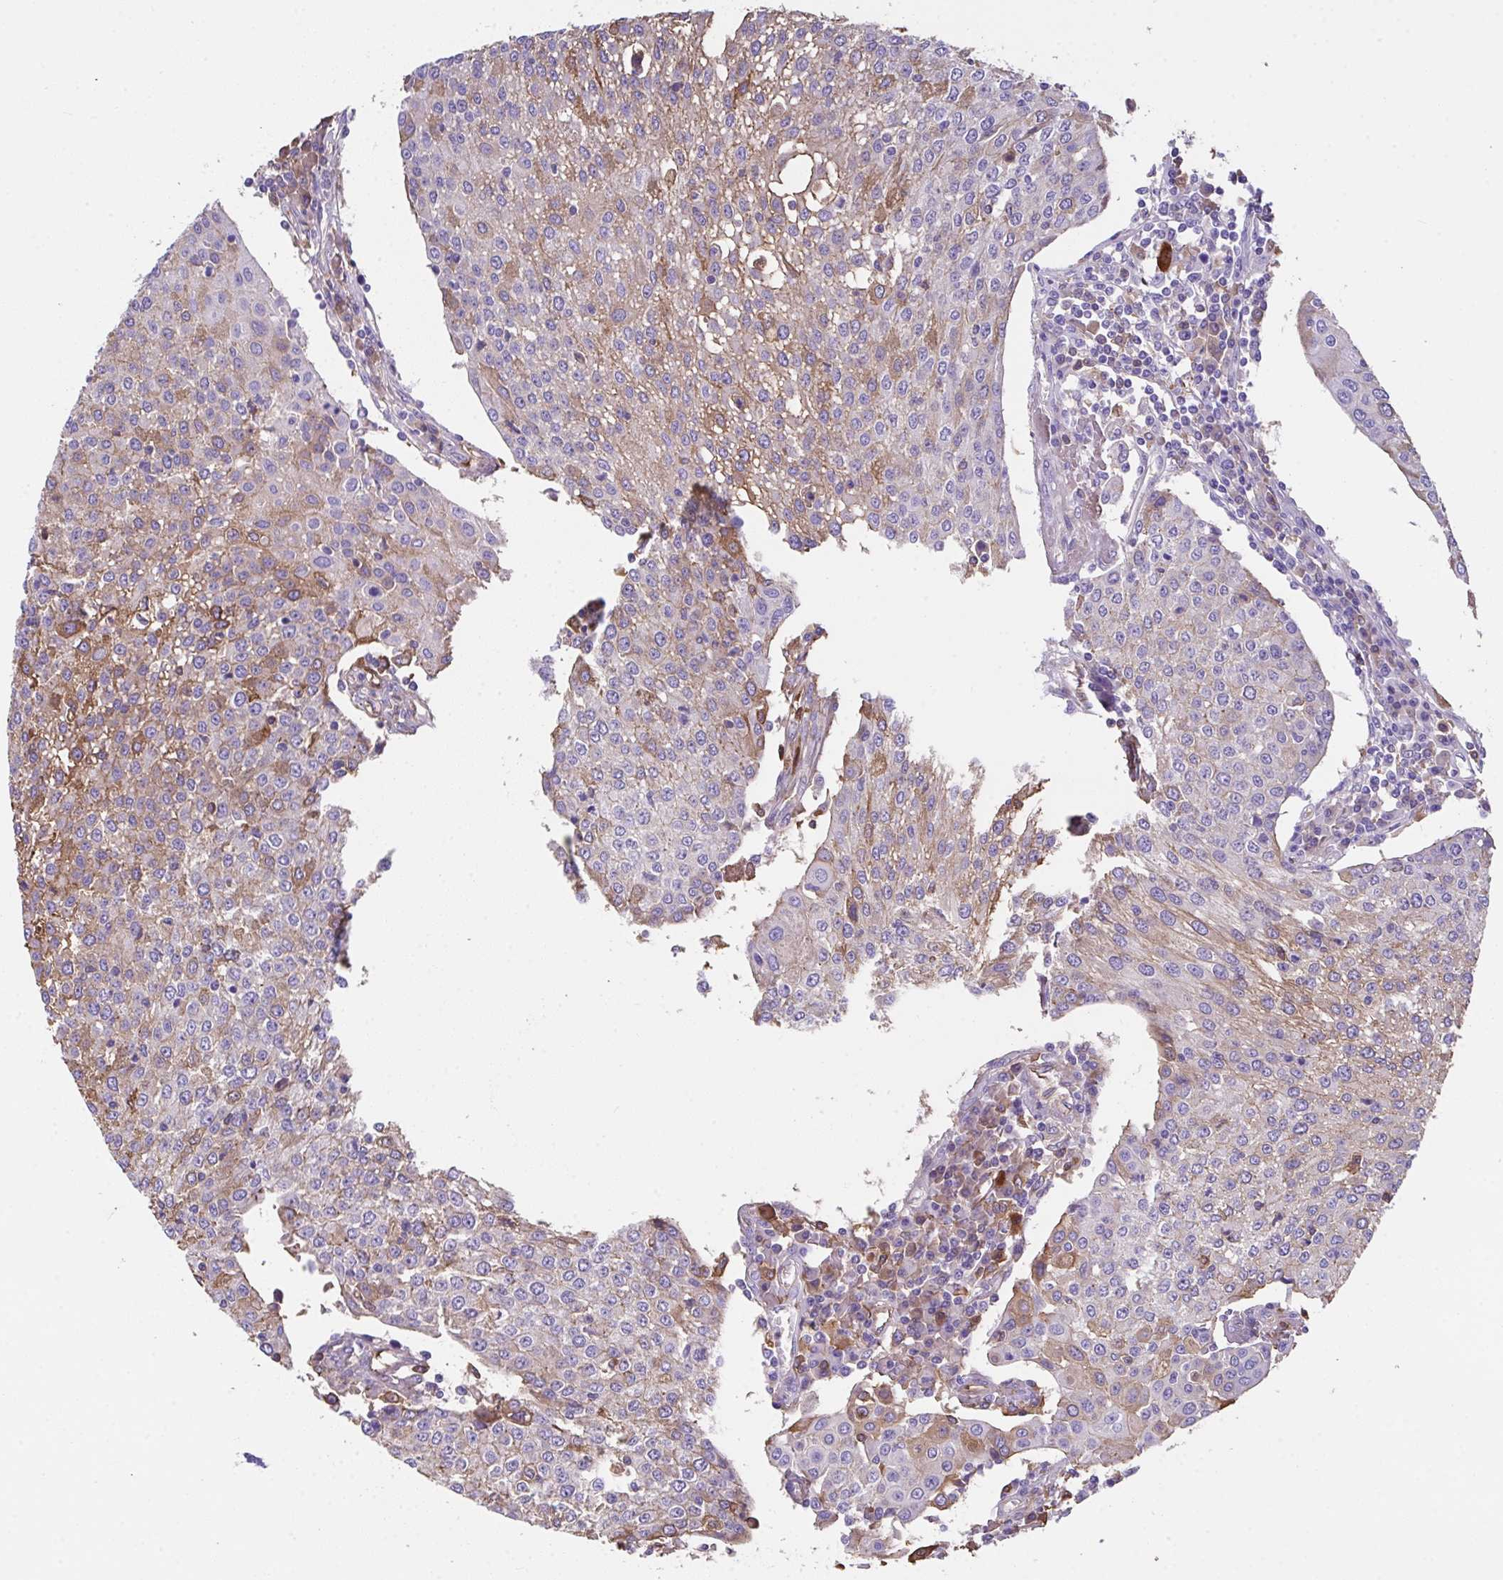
{"staining": {"intensity": "moderate", "quantity": "25%-75%", "location": "cytoplasmic/membranous"}, "tissue": "urothelial cancer", "cell_type": "Tumor cells", "image_type": "cancer", "snomed": [{"axis": "morphology", "description": "Urothelial carcinoma, High grade"}, {"axis": "topography", "description": "Urinary bladder"}], "caption": "A brown stain labels moderate cytoplasmic/membranous expression of a protein in human urothelial cancer tumor cells. Using DAB (3,3'-diaminobenzidine) (brown) and hematoxylin (blue) stains, captured at high magnification using brightfield microscopy.", "gene": "ZNF813", "patient": {"sex": "female", "age": 85}}